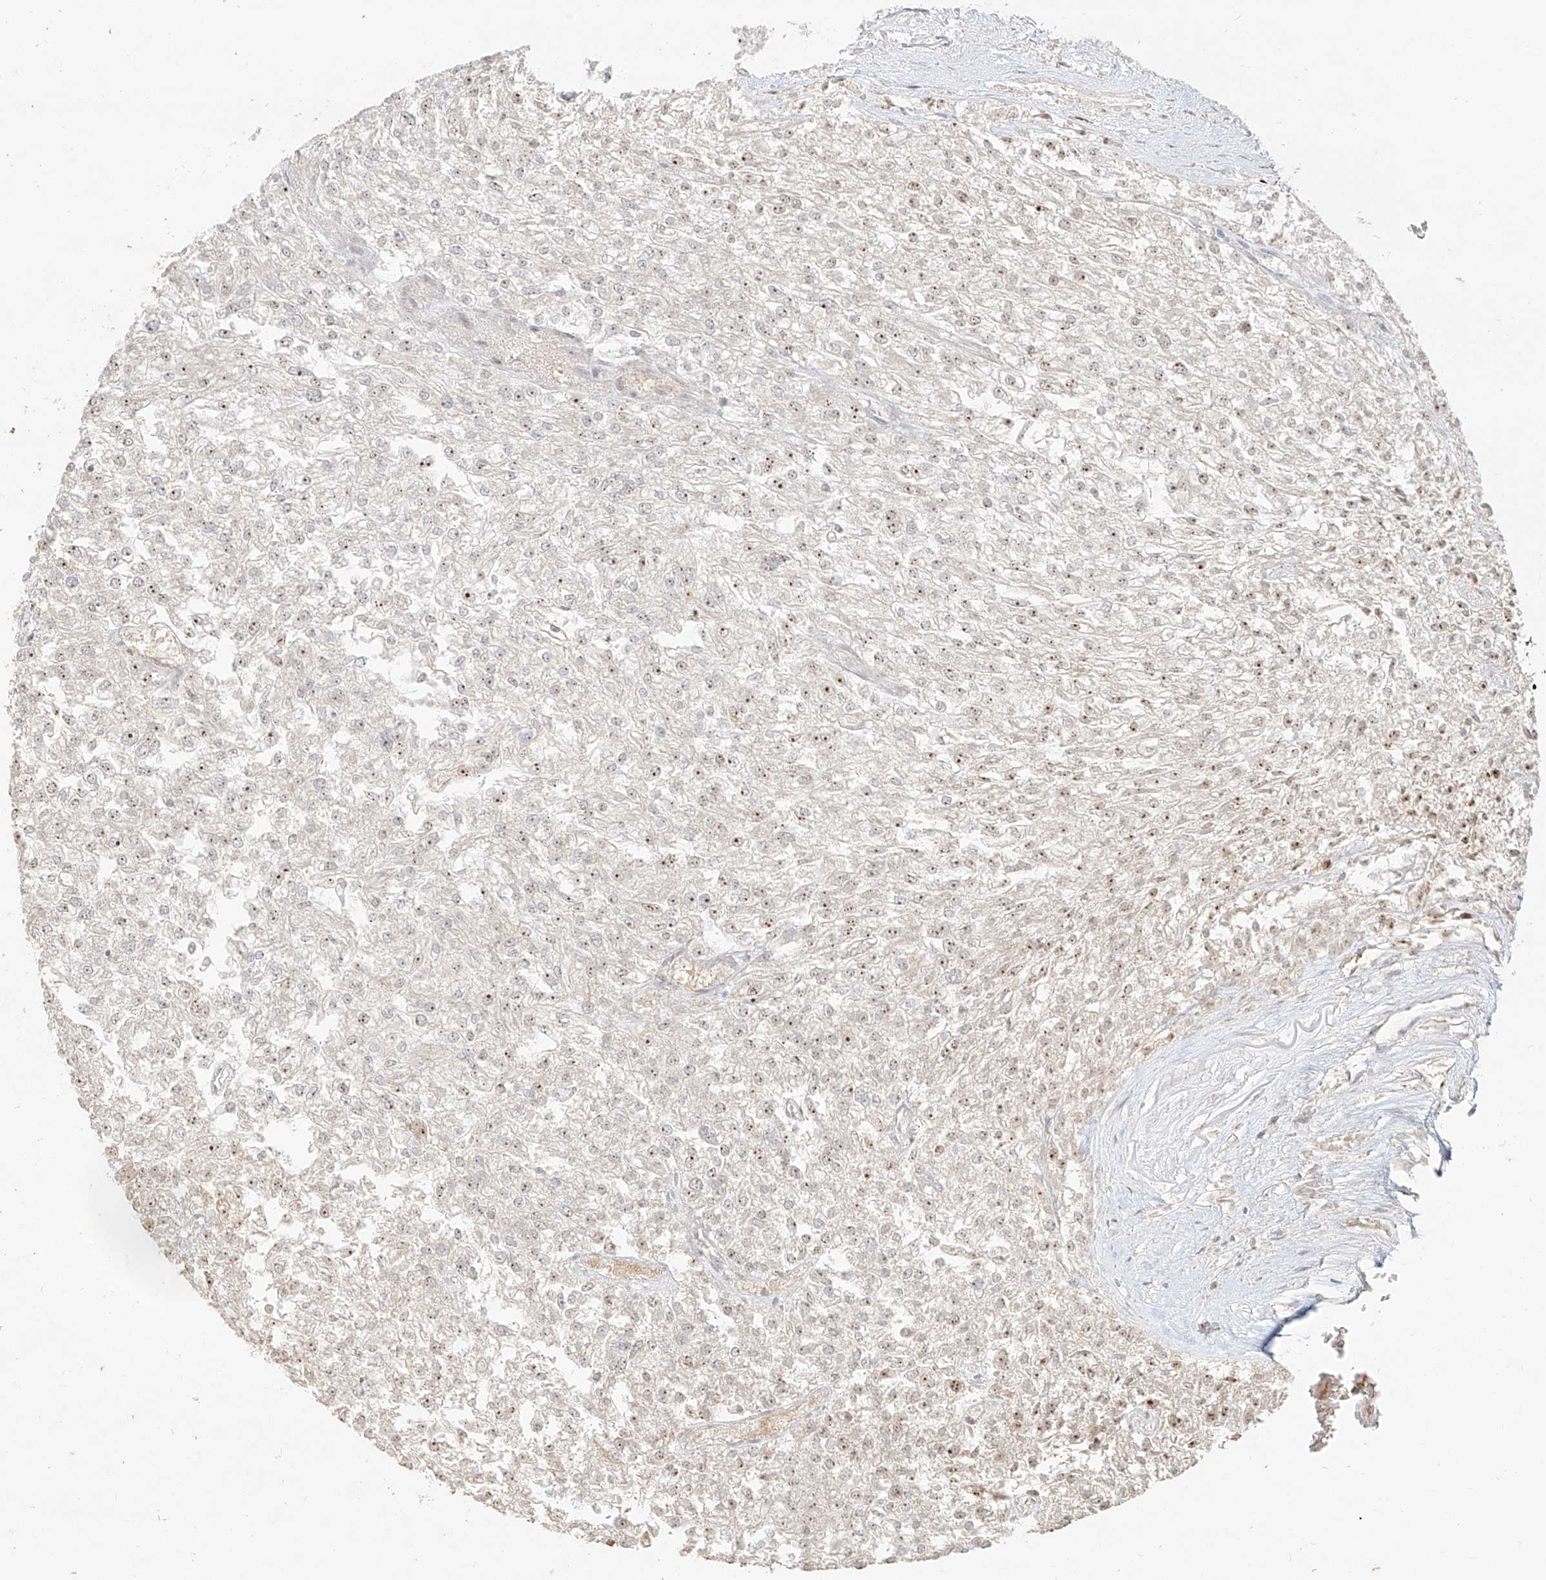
{"staining": {"intensity": "weak", "quantity": ">75%", "location": "nuclear"}, "tissue": "renal cancer", "cell_type": "Tumor cells", "image_type": "cancer", "snomed": [{"axis": "morphology", "description": "Adenocarcinoma, NOS"}, {"axis": "topography", "description": "Kidney"}], "caption": "The histopathology image demonstrates staining of renal cancer (adenocarcinoma), revealing weak nuclear protein expression (brown color) within tumor cells. (Stains: DAB in brown, nuclei in blue, Microscopy: brightfield microscopy at high magnification).", "gene": "BYSL", "patient": {"sex": "female", "age": 54}}